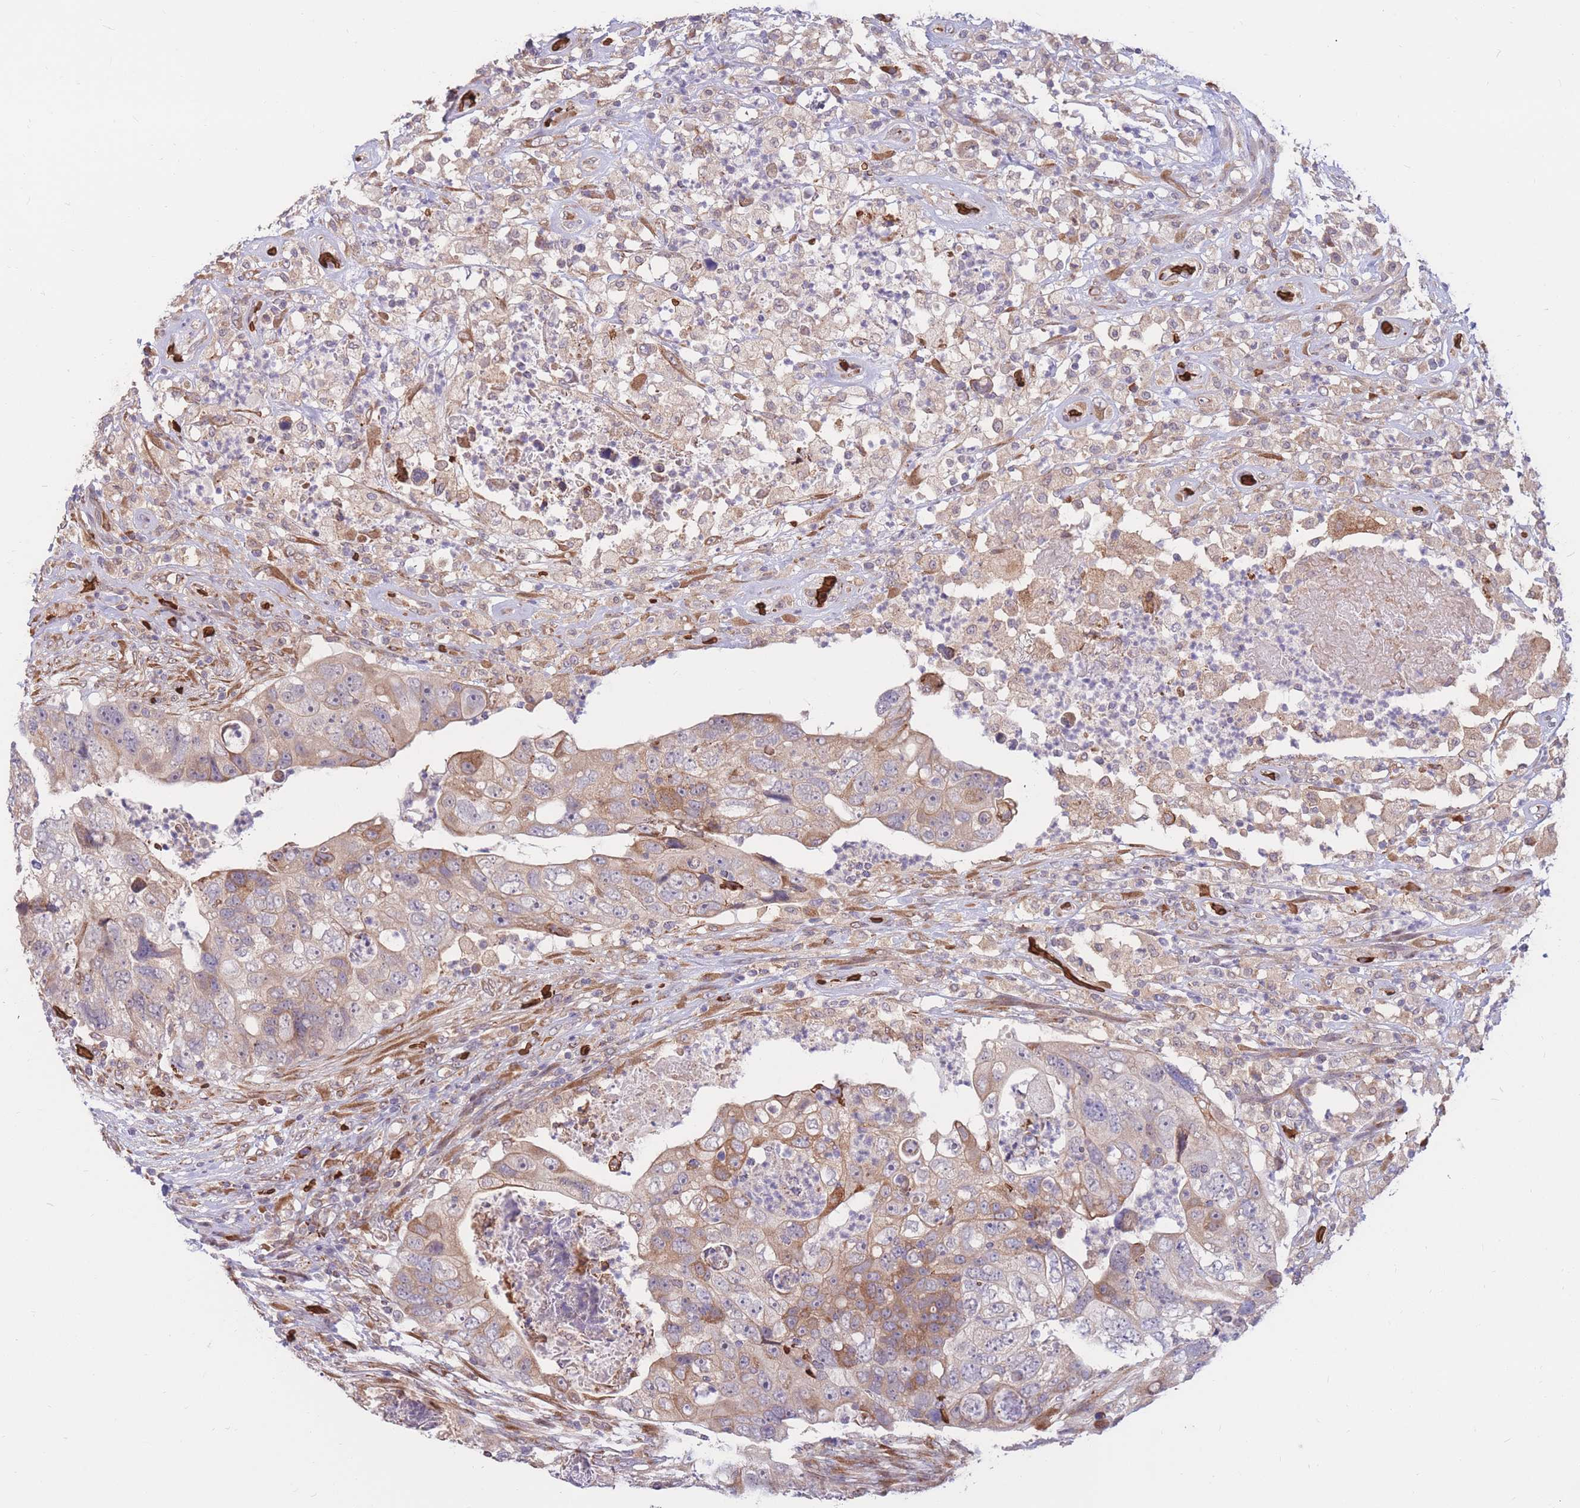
{"staining": {"intensity": "moderate", "quantity": "<25%", "location": "cytoplasmic/membranous"}, "tissue": "colorectal cancer", "cell_type": "Tumor cells", "image_type": "cancer", "snomed": [{"axis": "morphology", "description": "Adenocarcinoma, NOS"}, {"axis": "topography", "description": "Rectum"}], "caption": "Protein analysis of adenocarcinoma (colorectal) tissue reveals moderate cytoplasmic/membranous staining in approximately <25% of tumor cells.", "gene": "ATP10D", "patient": {"sex": "male", "age": 59}}